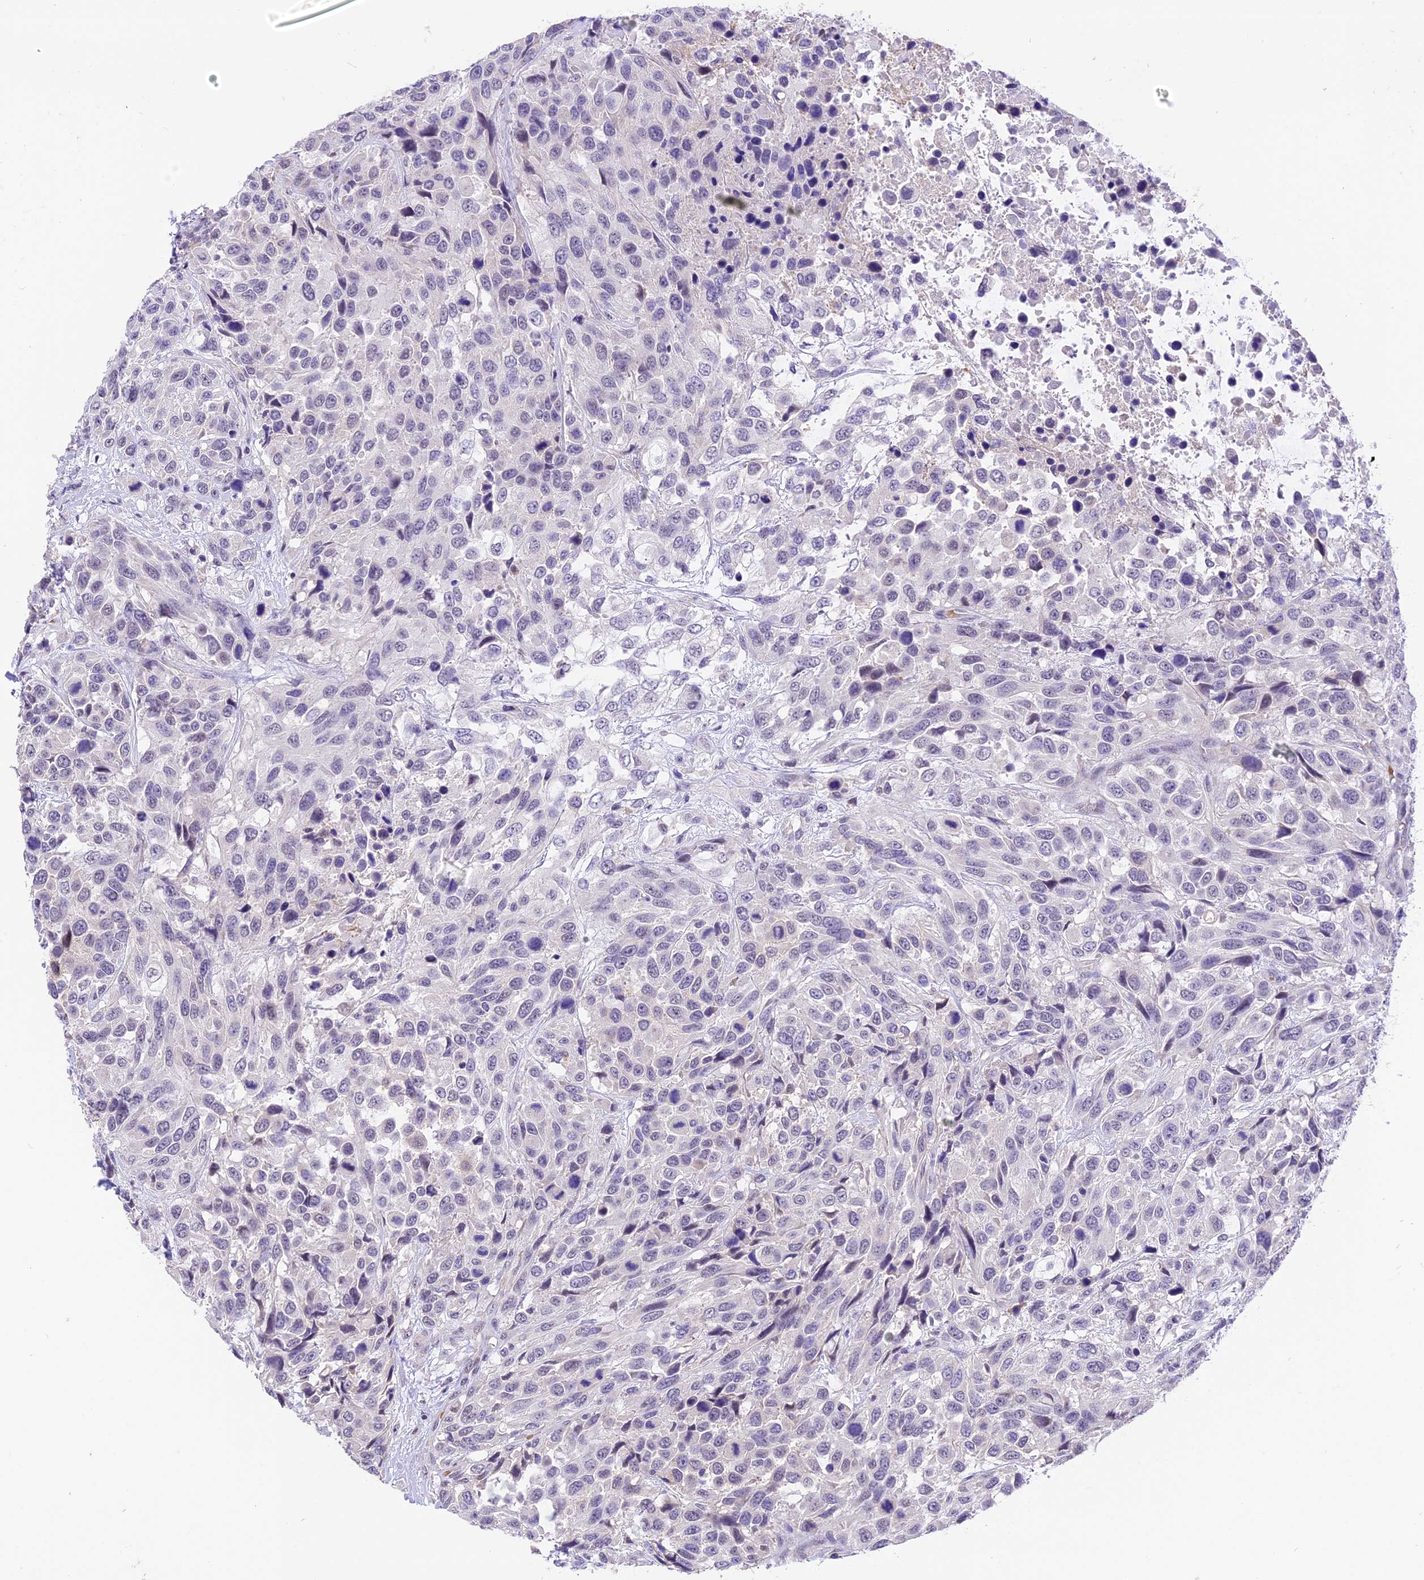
{"staining": {"intensity": "negative", "quantity": "none", "location": "none"}, "tissue": "urothelial cancer", "cell_type": "Tumor cells", "image_type": "cancer", "snomed": [{"axis": "morphology", "description": "Urothelial carcinoma, High grade"}, {"axis": "topography", "description": "Urinary bladder"}], "caption": "This is an immunohistochemistry image of urothelial cancer. There is no staining in tumor cells.", "gene": "AHSP", "patient": {"sex": "female", "age": 70}}